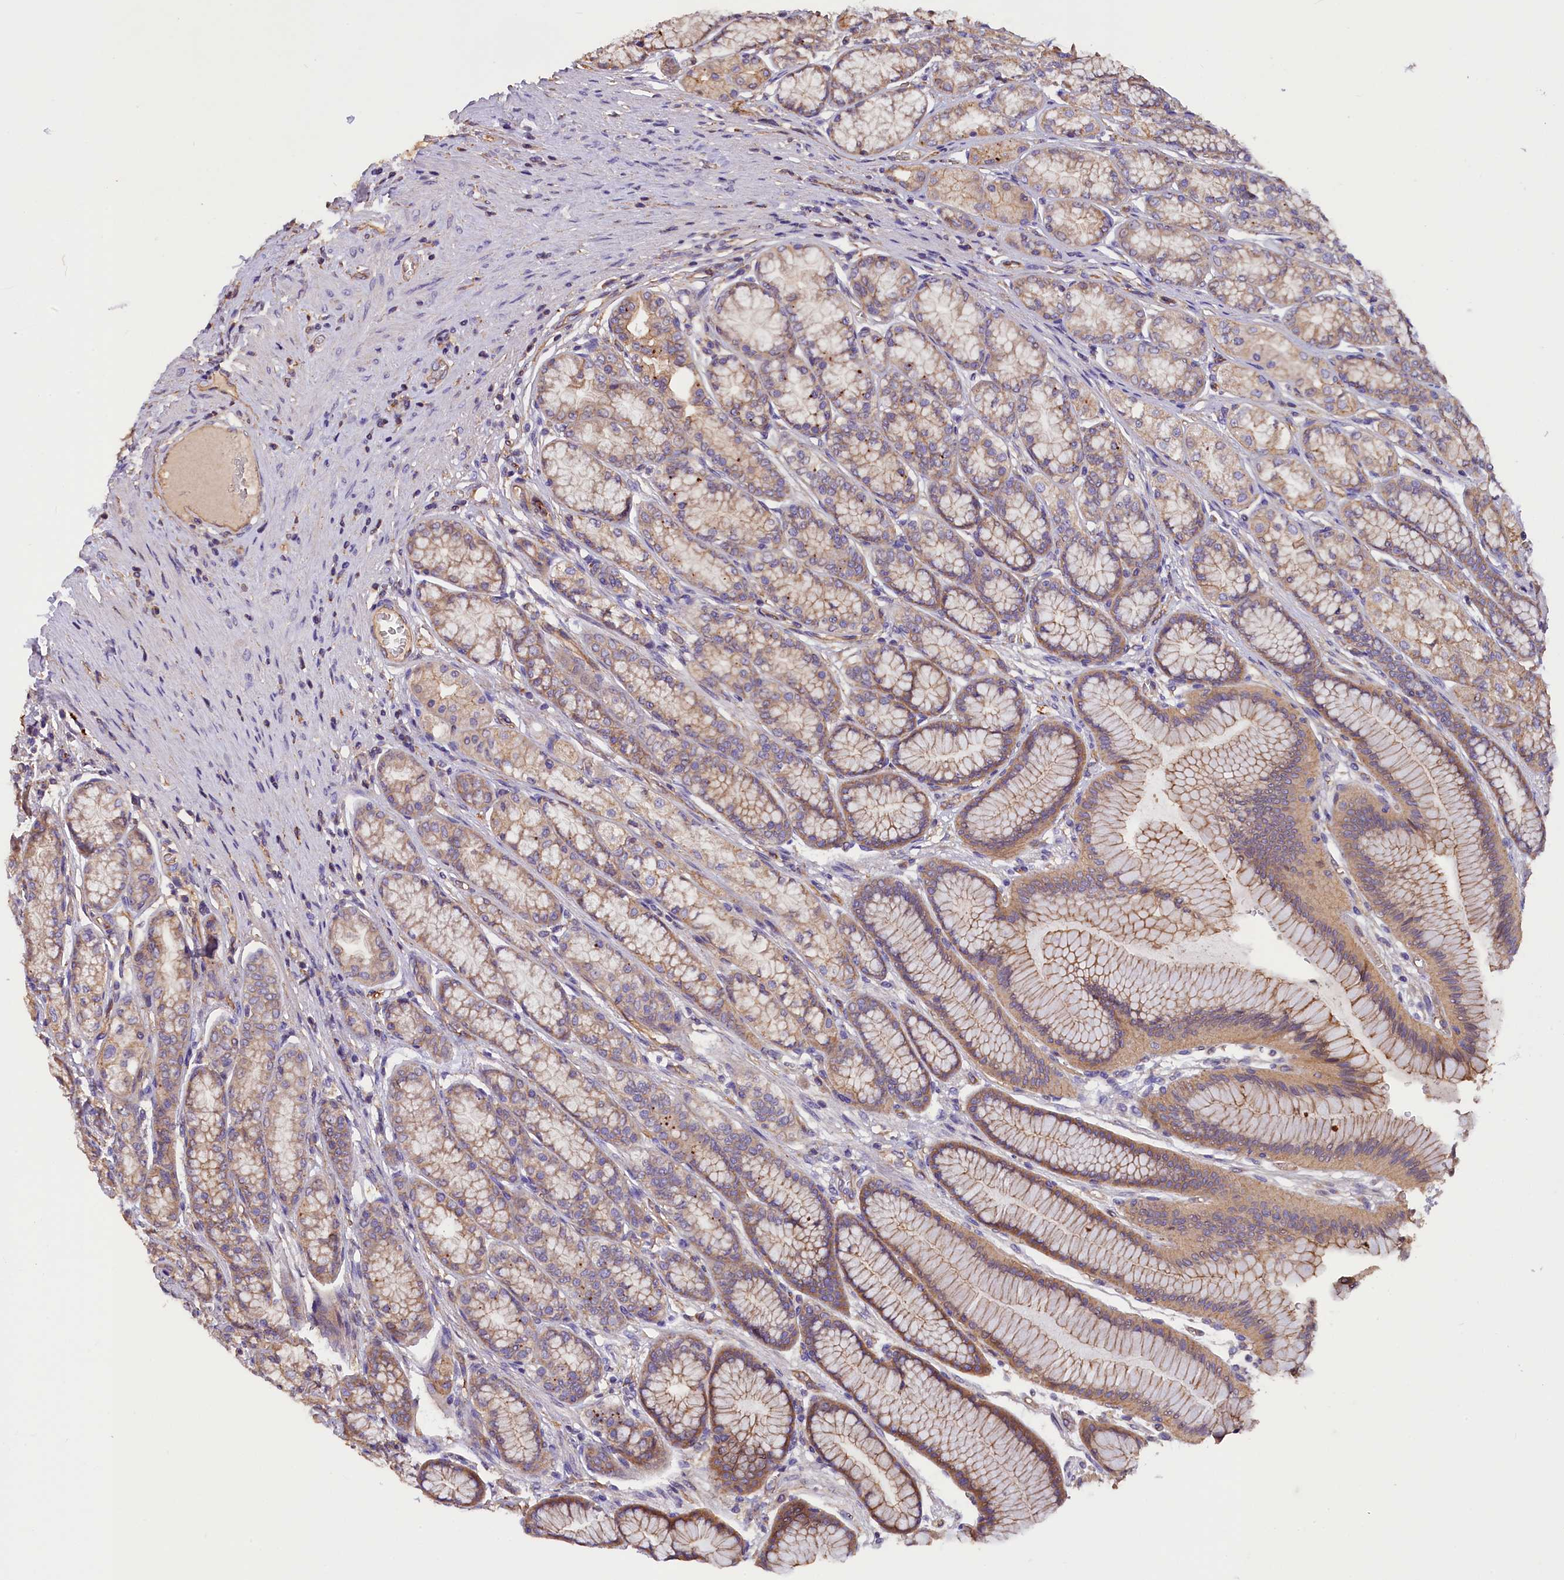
{"staining": {"intensity": "moderate", "quantity": "25%-75%", "location": "cytoplasmic/membranous"}, "tissue": "stomach", "cell_type": "Glandular cells", "image_type": "normal", "snomed": [{"axis": "morphology", "description": "Normal tissue, NOS"}, {"axis": "morphology", "description": "Adenocarcinoma, NOS"}, {"axis": "morphology", "description": "Adenocarcinoma, High grade"}, {"axis": "topography", "description": "Stomach, upper"}, {"axis": "topography", "description": "Stomach"}], "caption": "The histopathology image shows staining of benign stomach, revealing moderate cytoplasmic/membranous protein expression (brown color) within glandular cells.", "gene": "ERMARD", "patient": {"sex": "female", "age": 65}}